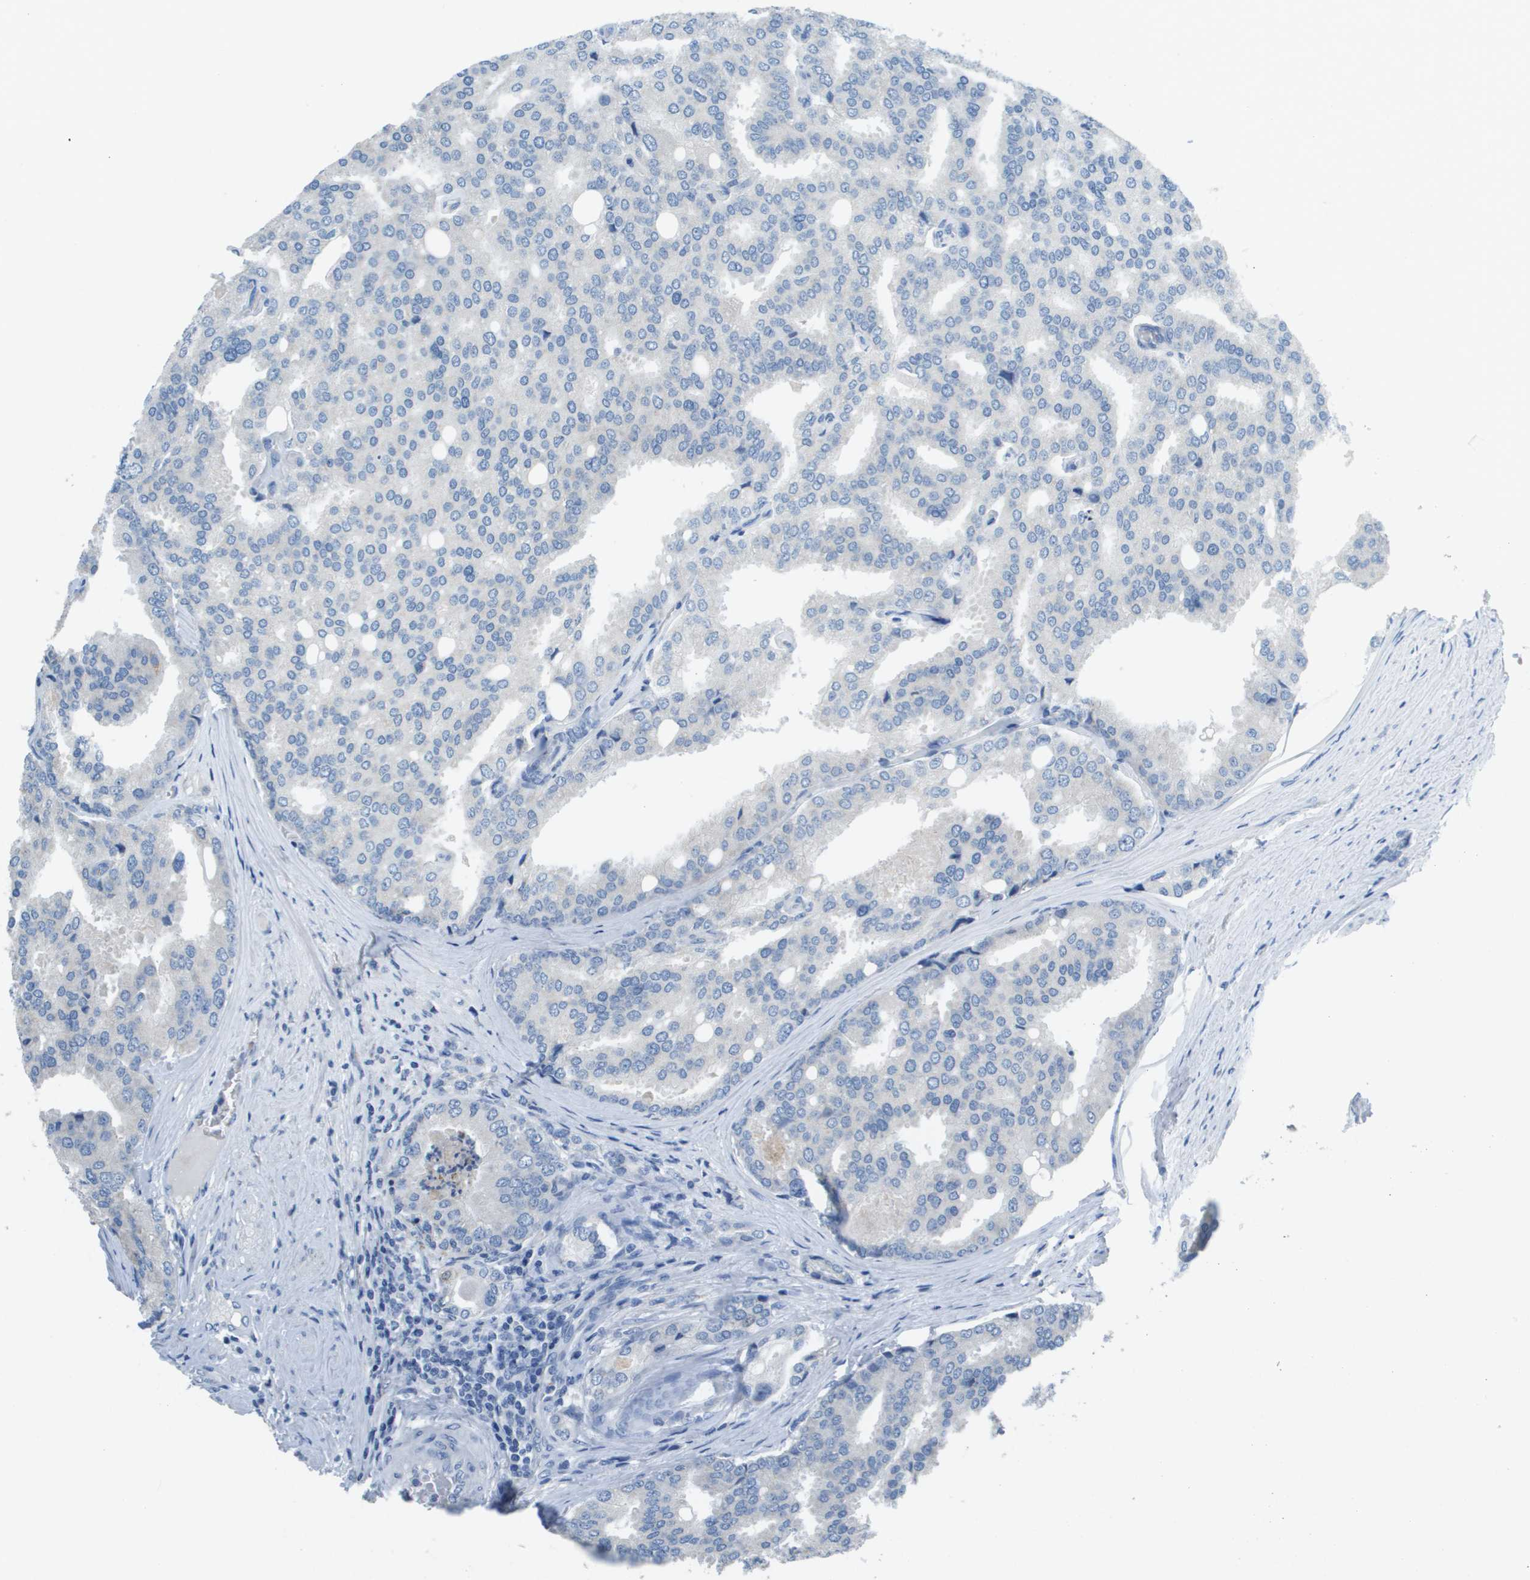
{"staining": {"intensity": "negative", "quantity": "none", "location": "none"}, "tissue": "prostate cancer", "cell_type": "Tumor cells", "image_type": "cancer", "snomed": [{"axis": "morphology", "description": "Adenocarcinoma, High grade"}, {"axis": "topography", "description": "Prostate"}], "caption": "Immunohistochemistry (IHC) histopathology image of human prostate cancer stained for a protein (brown), which exhibits no expression in tumor cells.", "gene": "PTGDR2", "patient": {"sex": "male", "age": 50}}